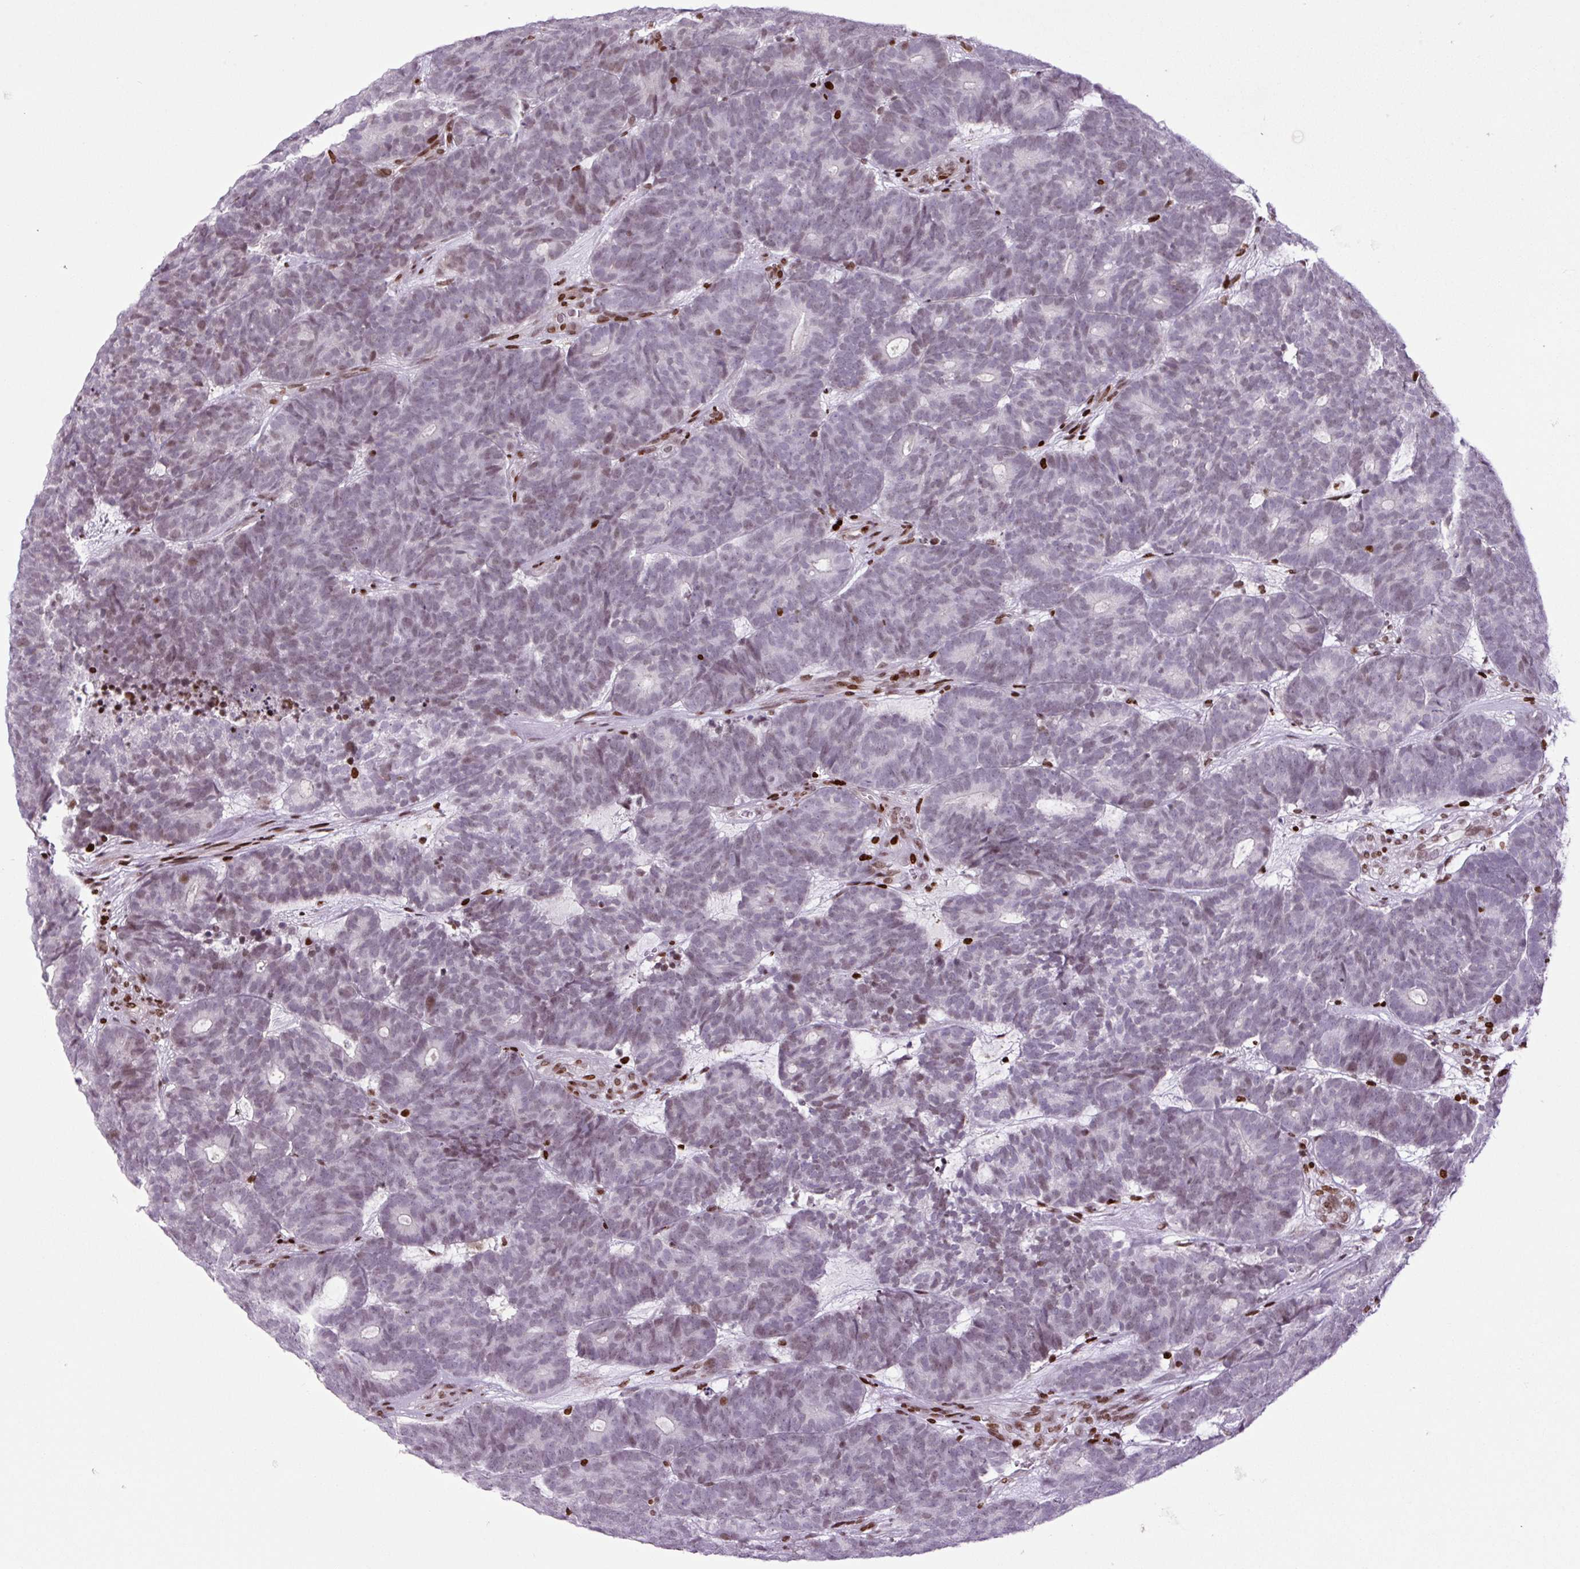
{"staining": {"intensity": "moderate", "quantity": "<25%", "location": "nuclear"}, "tissue": "head and neck cancer", "cell_type": "Tumor cells", "image_type": "cancer", "snomed": [{"axis": "morphology", "description": "Adenocarcinoma, NOS"}, {"axis": "topography", "description": "Head-Neck"}], "caption": "An image of human head and neck cancer (adenocarcinoma) stained for a protein shows moderate nuclear brown staining in tumor cells.", "gene": "H1-3", "patient": {"sex": "female", "age": 81}}